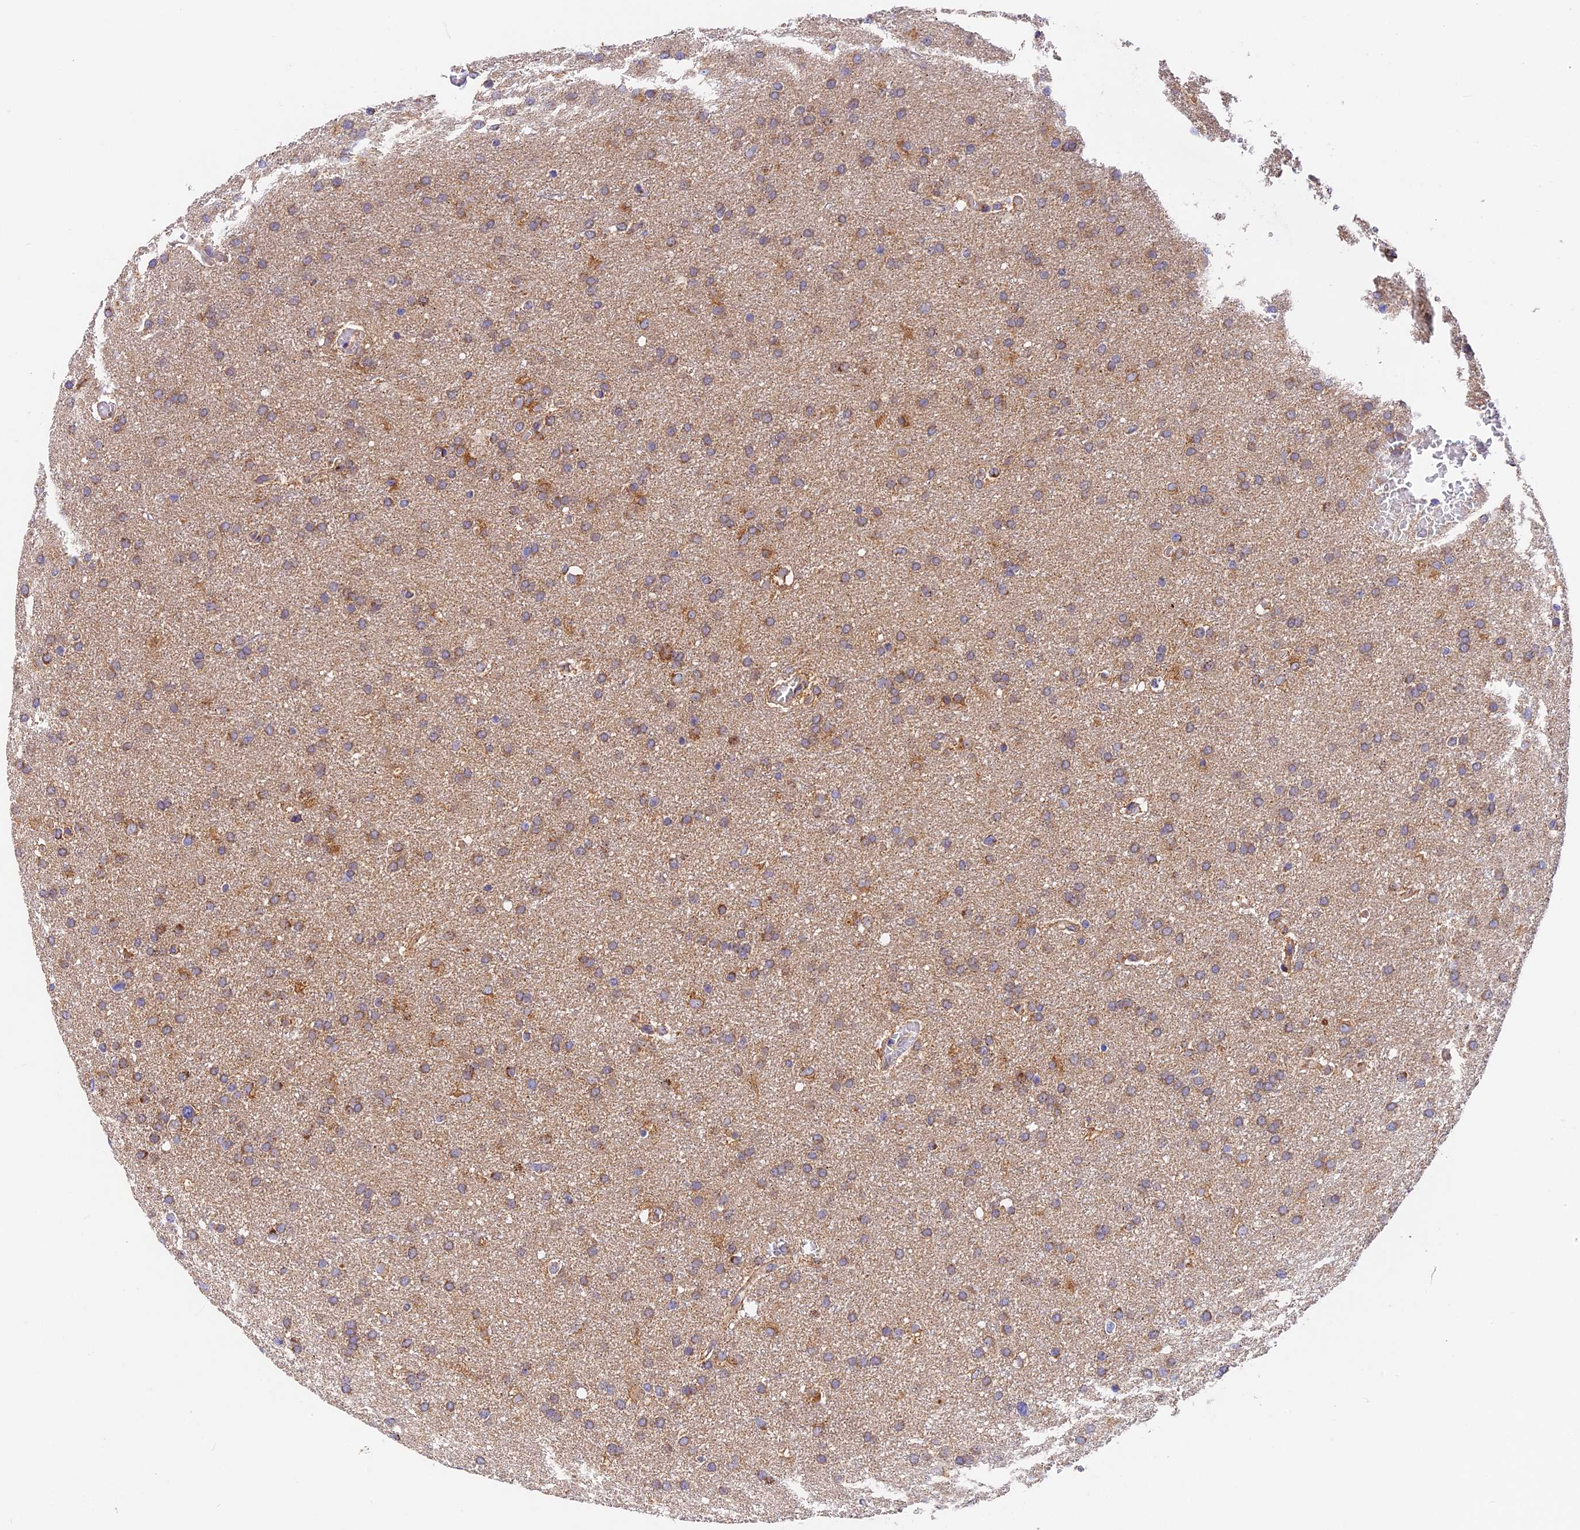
{"staining": {"intensity": "moderate", "quantity": ">75%", "location": "cytoplasmic/membranous"}, "tissue": "glioma", "cell_type": "Tumor cells", "image_type": "cancer", "snomed": [{"axis": "morphology", "description": "Glioma, malignant, High grade"}, {"axis": "topography", "description": "Cerebral cortex"}], "caption": "High-magnification brightfield microscopy of malignant high-grade glioma stained with DAB (3,3'-diaminobenzidine) (brown) and counterstained with hematoxylin (blue). tumor cells exhibit moderate cytoplasmic/membranous staining is seen in about>75% of cells. The staining is performed using DAB (3,3'-diaminobenzidine) brown chromogen to label protein expression. The nuclei are counter-stained blue using hematoxylin.", "gene": "MRAS", "patient": {"sex": "female", "age": 36}}